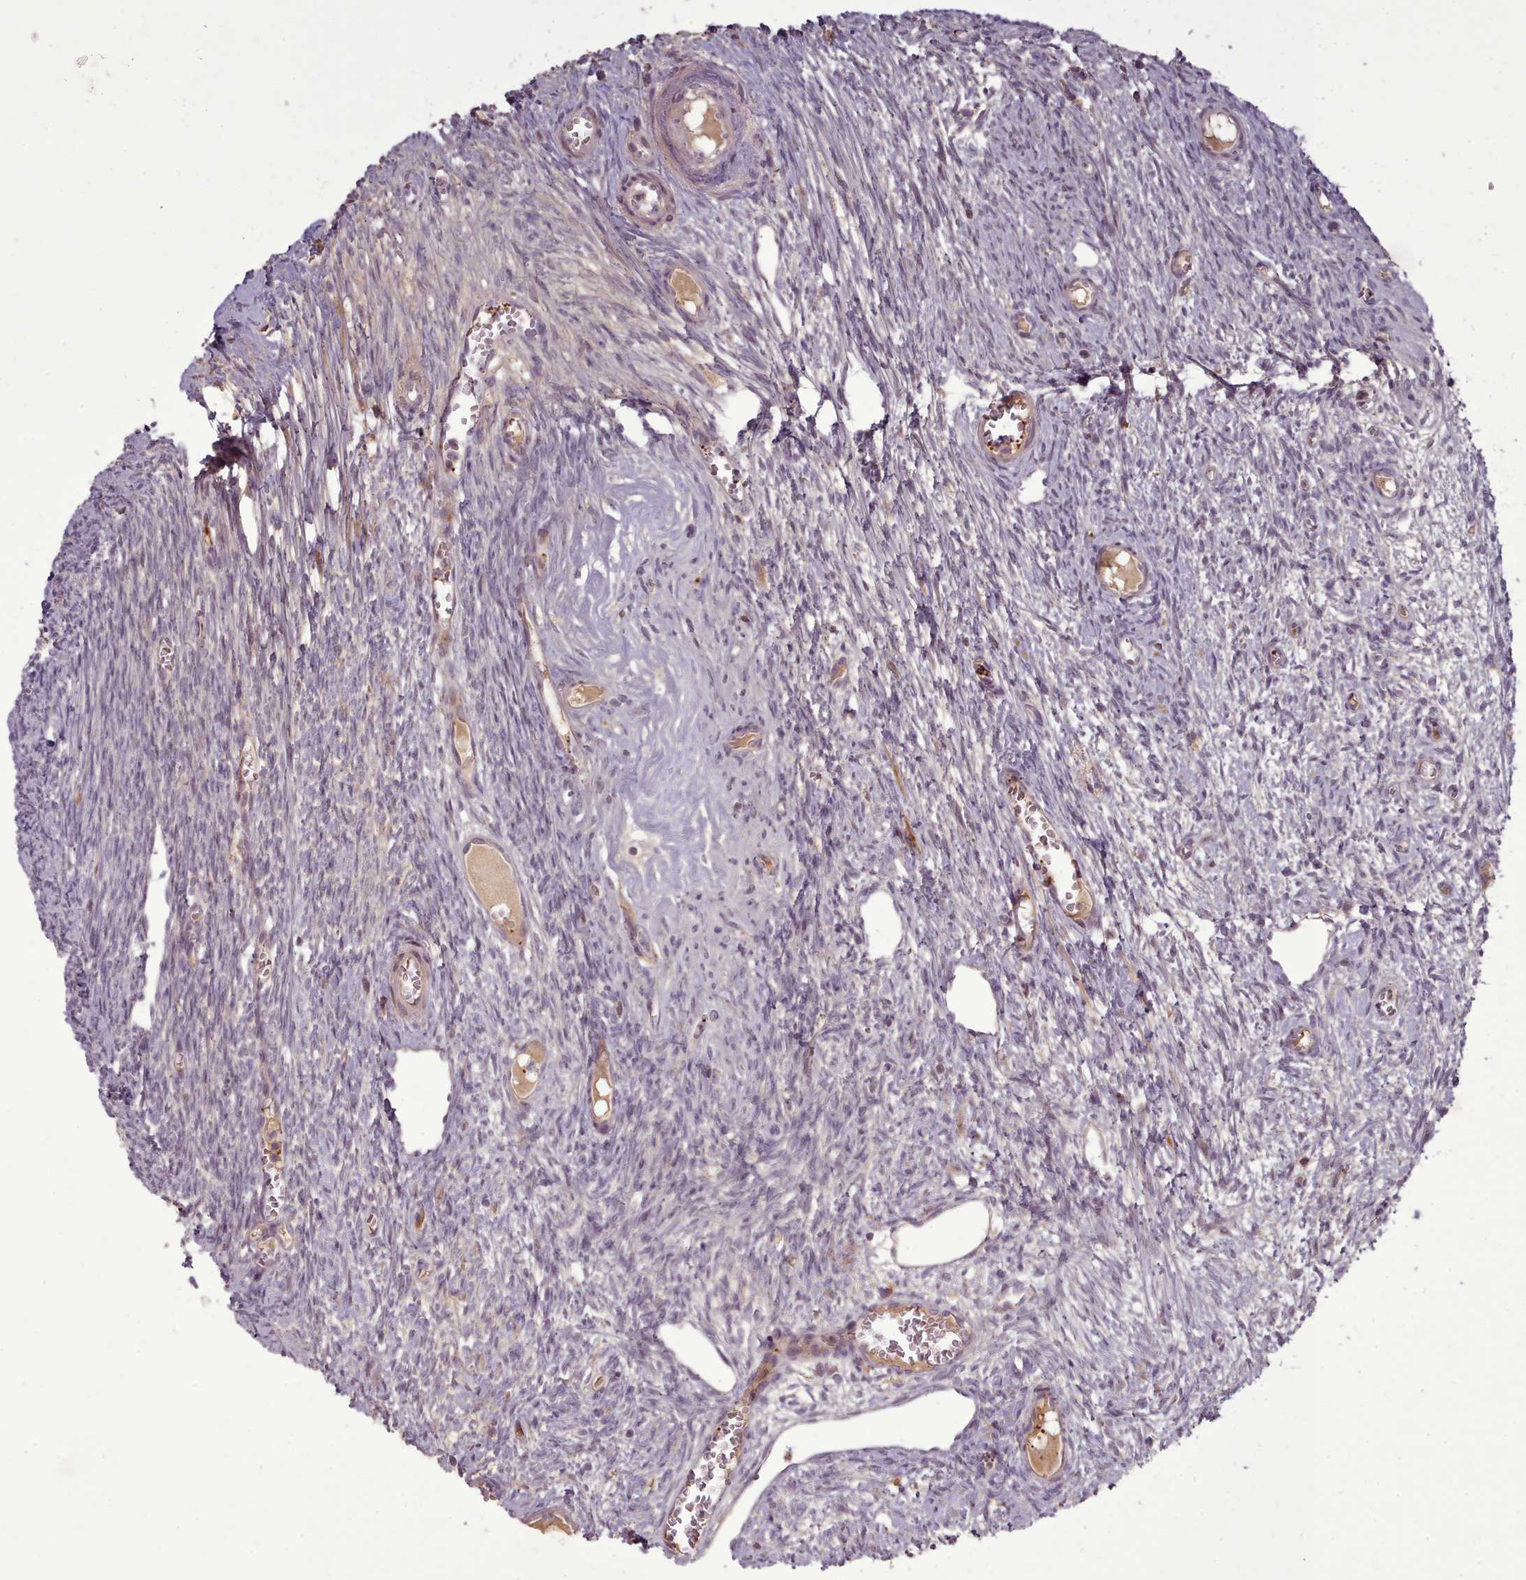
{"staining": {"intensity": "negative", "quantity": "none", "location": "none"}, "tissue": "ovary", "cell_type": "Follicle cells", "image_type": "normal", "snomed": [{"axis": "morphology", "description": "Normal tissue, NOS"}, {"axis": "topography", "description": "Ovary"}], "caption": "Immunohistochemistry histopathology image of benign human ovary stained for a protein (brown), which shows no expression in follicle cells. Brightfield microscopy of immunohistochemistry (IHC) stained with DAB (brown) and hematoxylin (blue), captured at high magnification.", "gene": "LEFTY1", "patient": {"sex": "female", "age": 44}}